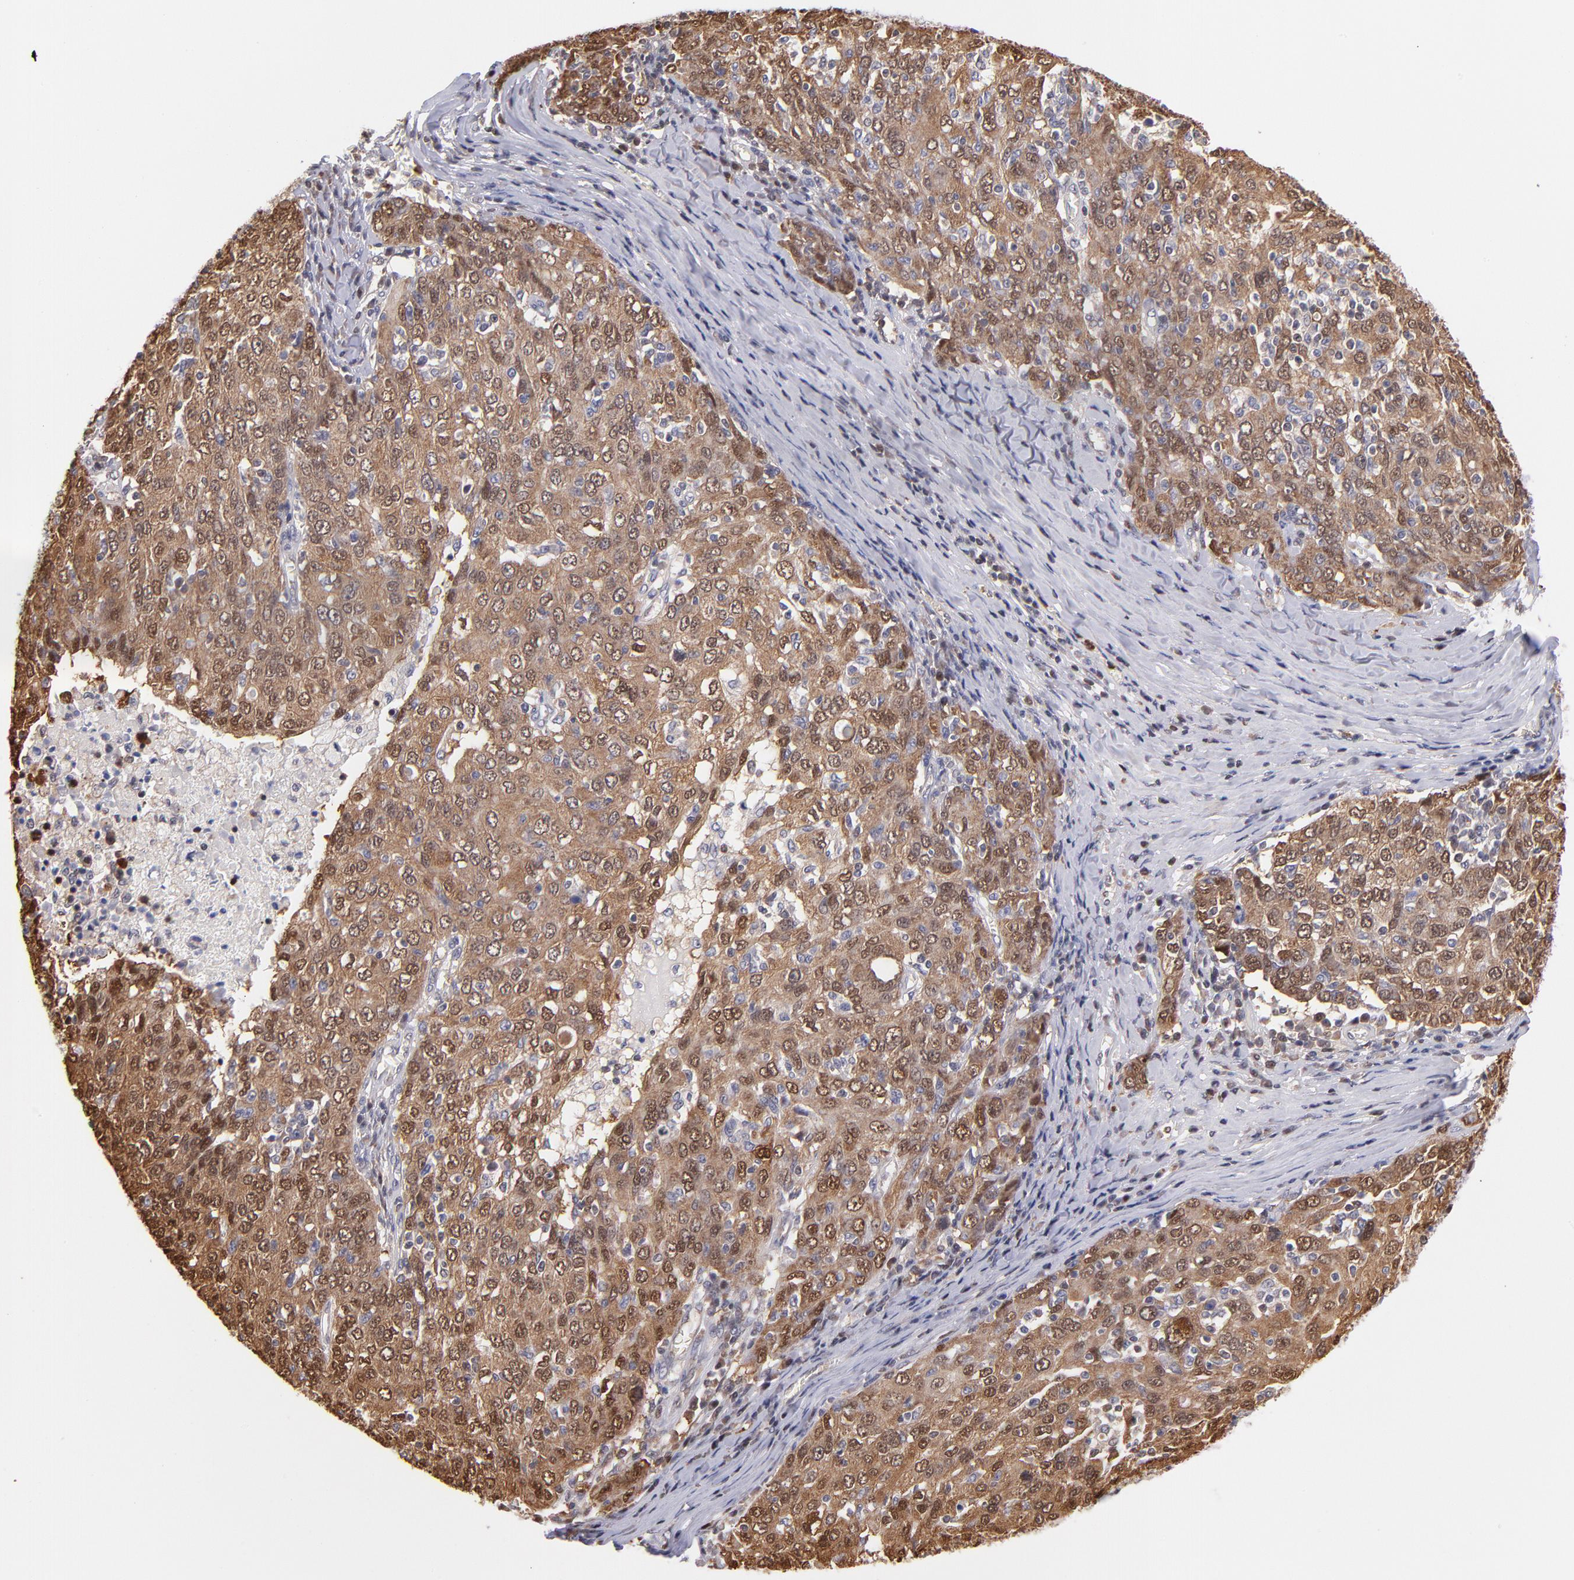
{"staining": {"intensity": "strong", "quantity": ">75%", "location": "cytoplasmic/membranous,nuclear"}, "tissue": "ovarian cancer", "cell_type": "Tumor cells", "image_type": "cancer", "snomed": [{"axis": "morphology", "description": "Carcinoma, endometroid"}, {"axis": "topography", "description": "Ovary"}], "caption": "Strong cytoplasmic/membranous and nuclear expression for a protein is seen in approximately >75% of tumor cells of ovarian cancer (endometroid carcinoma) using immunohistochemistry.", "gene": "YWHAB", "patient": {"sex": "female", "age": 50}}